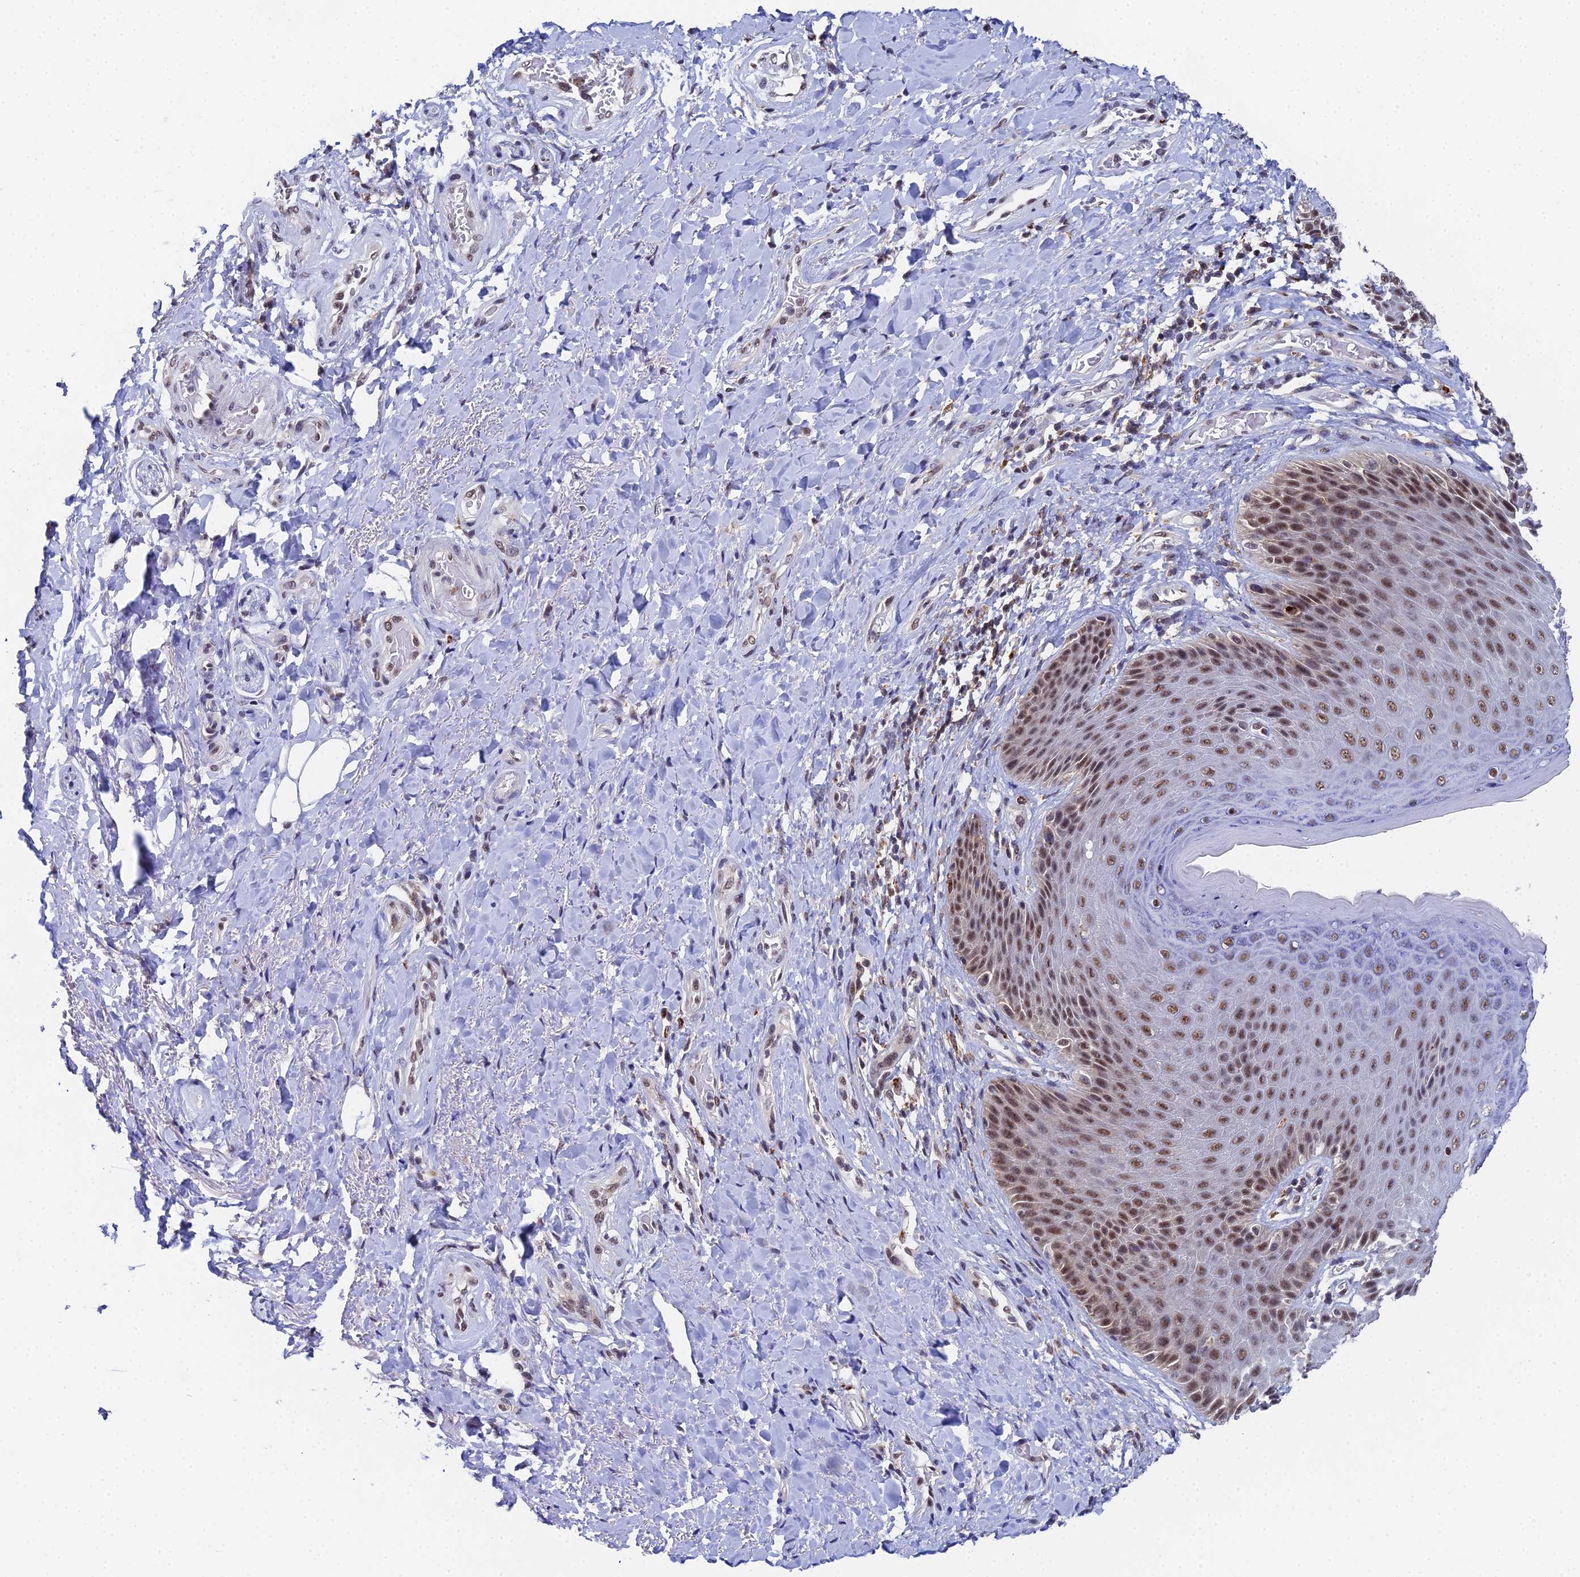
{"staining": {"intensity": "strong", "quantity": ">75%", "location": "nuclear"}, "tissue": "skin", "cell_type": "Epidermal cells", "image_type": "normal", "snomed": [{"axis": "morphology", "description": "Normal tissue, NOS"}, {"axis": "topography", "description": "Anal"}], "caption": "Human skin stained with a brown dye reveals strong nuclear positive staining in approximately >75% of epidermal cells.", "gene": "MAGOHB", "patient": {"sex": "female", "age": 89}}